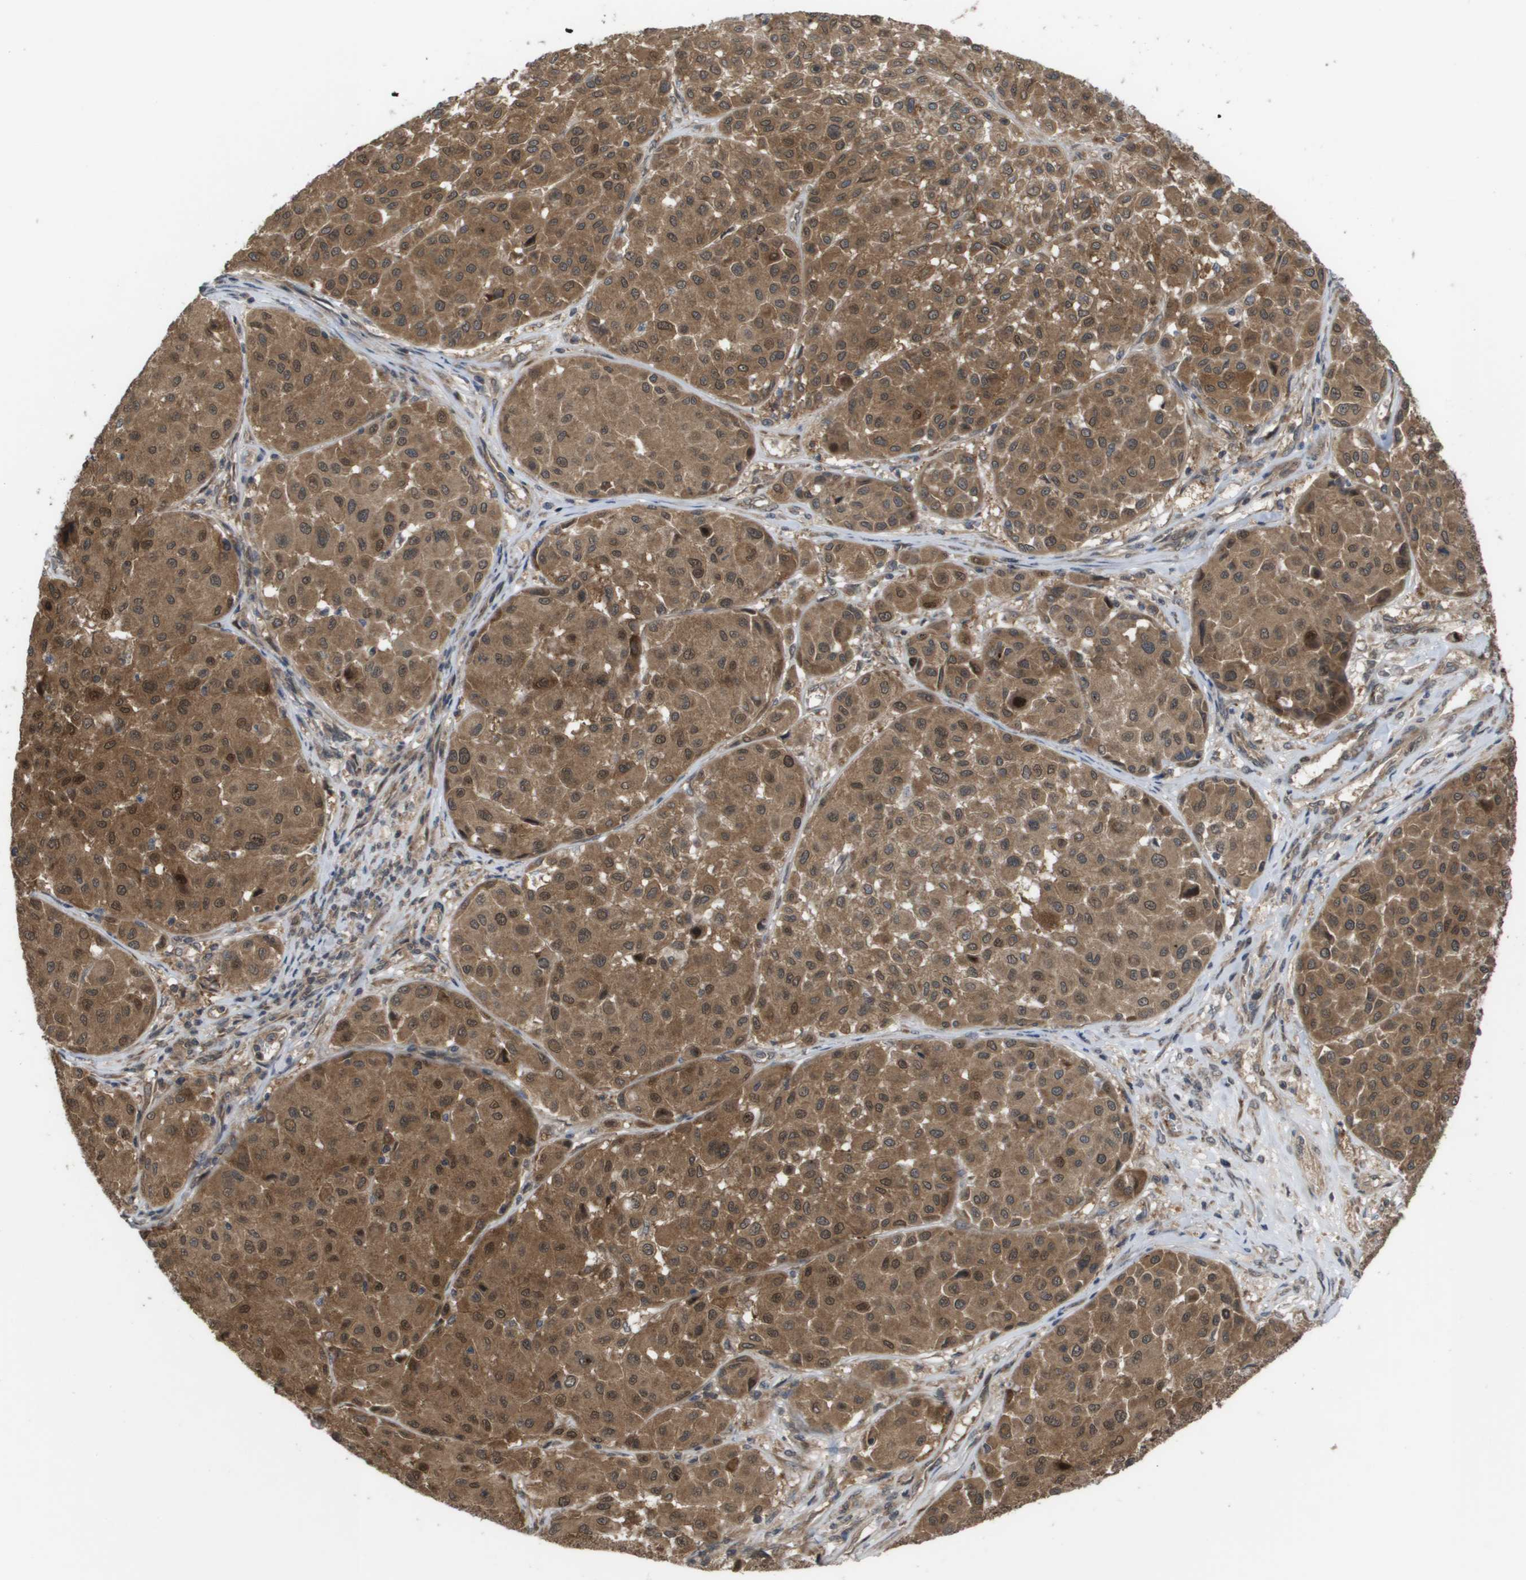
{"staining": {"intensity": "moderate", "quantity": ">75%", "location": "cytoplasmic/membranous,nuclear"}, "tissue": "melanoma", "cell_type": "Tumor cells", "image_type": "cancer", "snomed": [{"axis": "morphology", "description": "Malignant melanoma, Metastatic site"}, {"axis": "topography", "description": "Soft tissue"}], "caption": "A photomicrograph of human malignant melanoma (metastatic site) stained for a protein demonstrates moderate cytoplasmic/membranous and nuclear brown staining in tumor cells.", "gene": "CTPS2", "patient": {"sex": "male", "age": 41}}